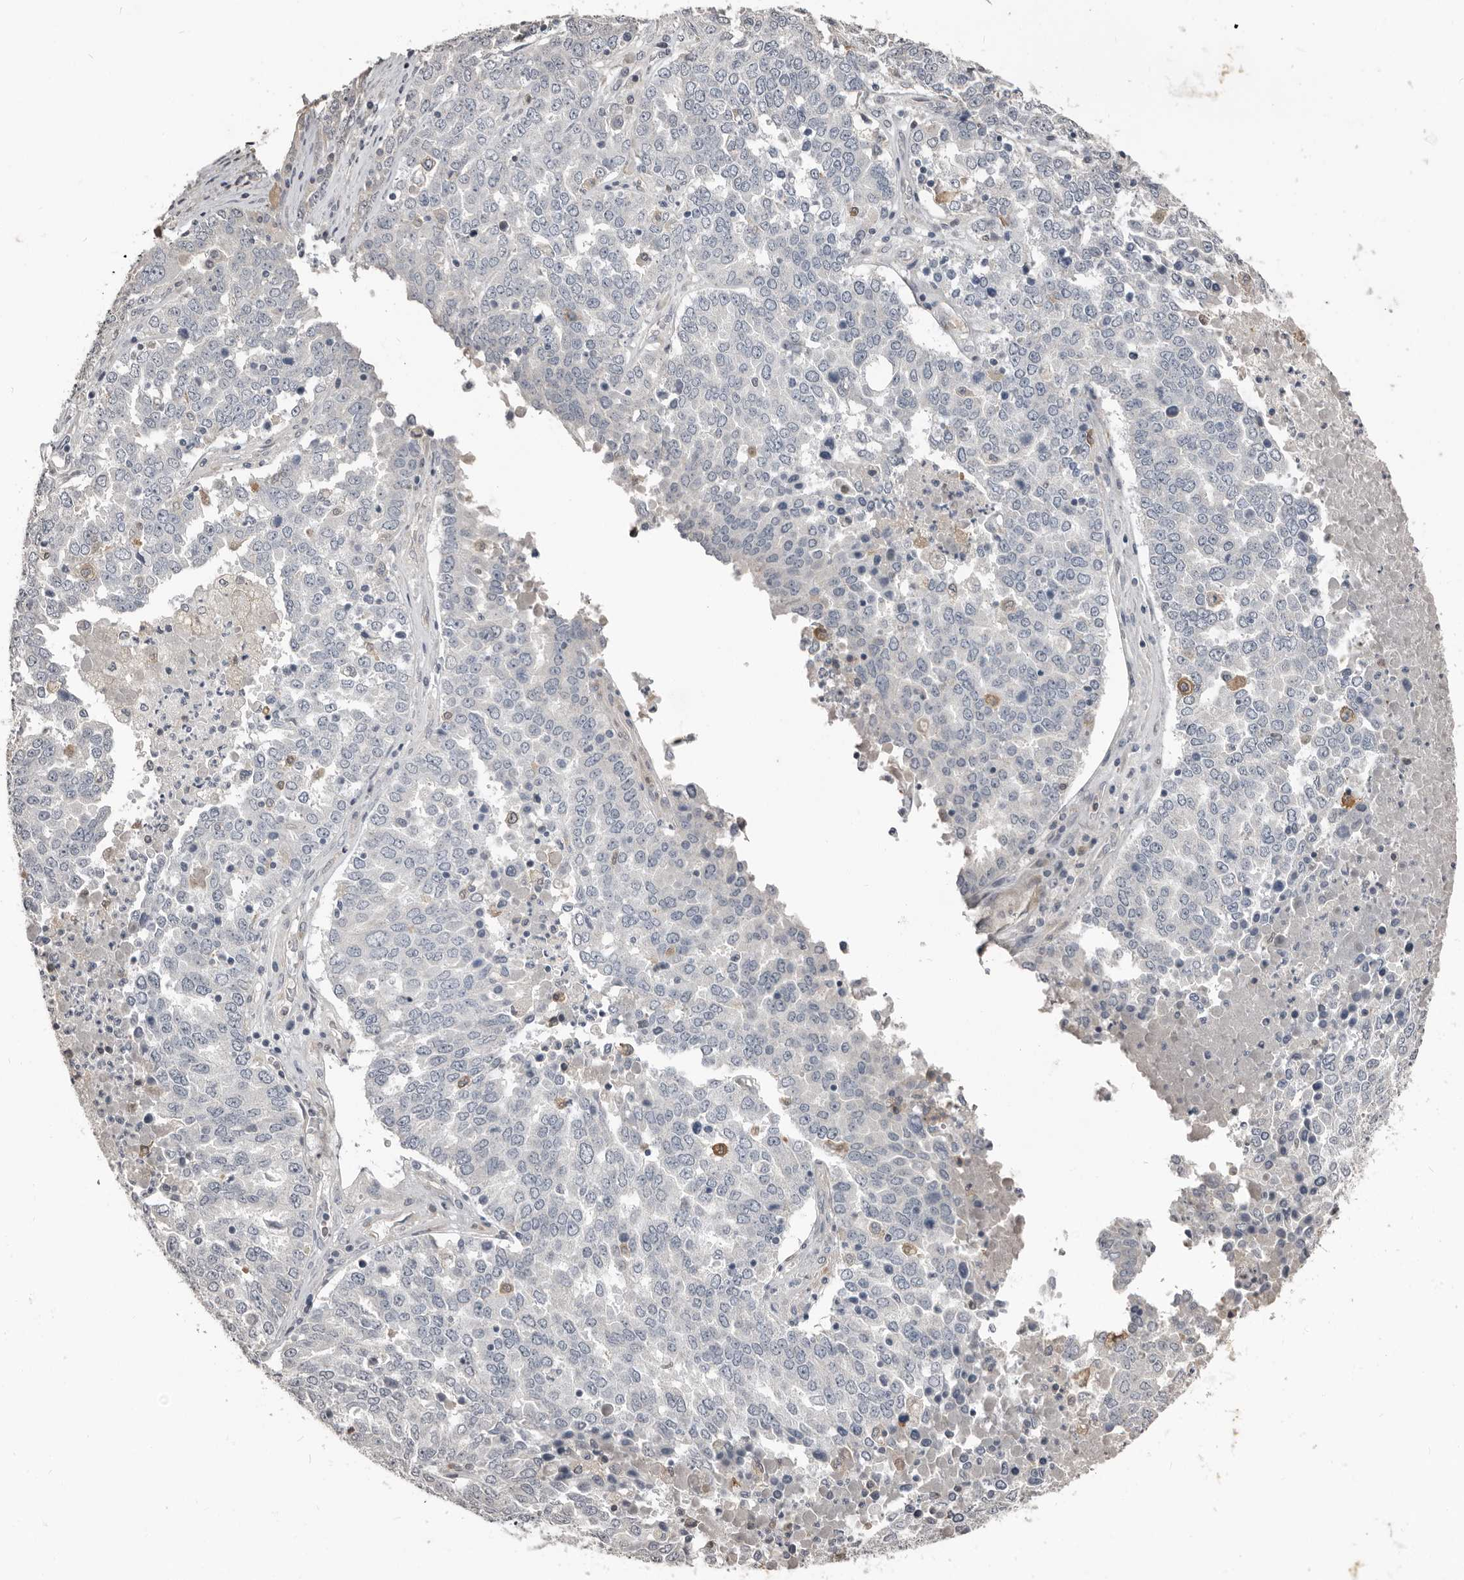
{"staining": {"intensity": "negative", "quantity": "none", "location": "none"}, "tissue": "ovarian cancer", "cell_type": "Tumor cells", "image_type": "cancer", "snomed": [{"axis": "morphology", "description": "Carcinoma, endometroid"}, {"axis": "topography", "description": "Ovary"}], "caption": "Image shows no protein expression in tumor cells of endometroid carcinoma (ovarian) tissue. (DAB immunohistochemistry (IHC) visualized using brightfield microscopy, high magnification).", "gene": "KCNJ8", "patient": {"sex": "female", "age": 62}}